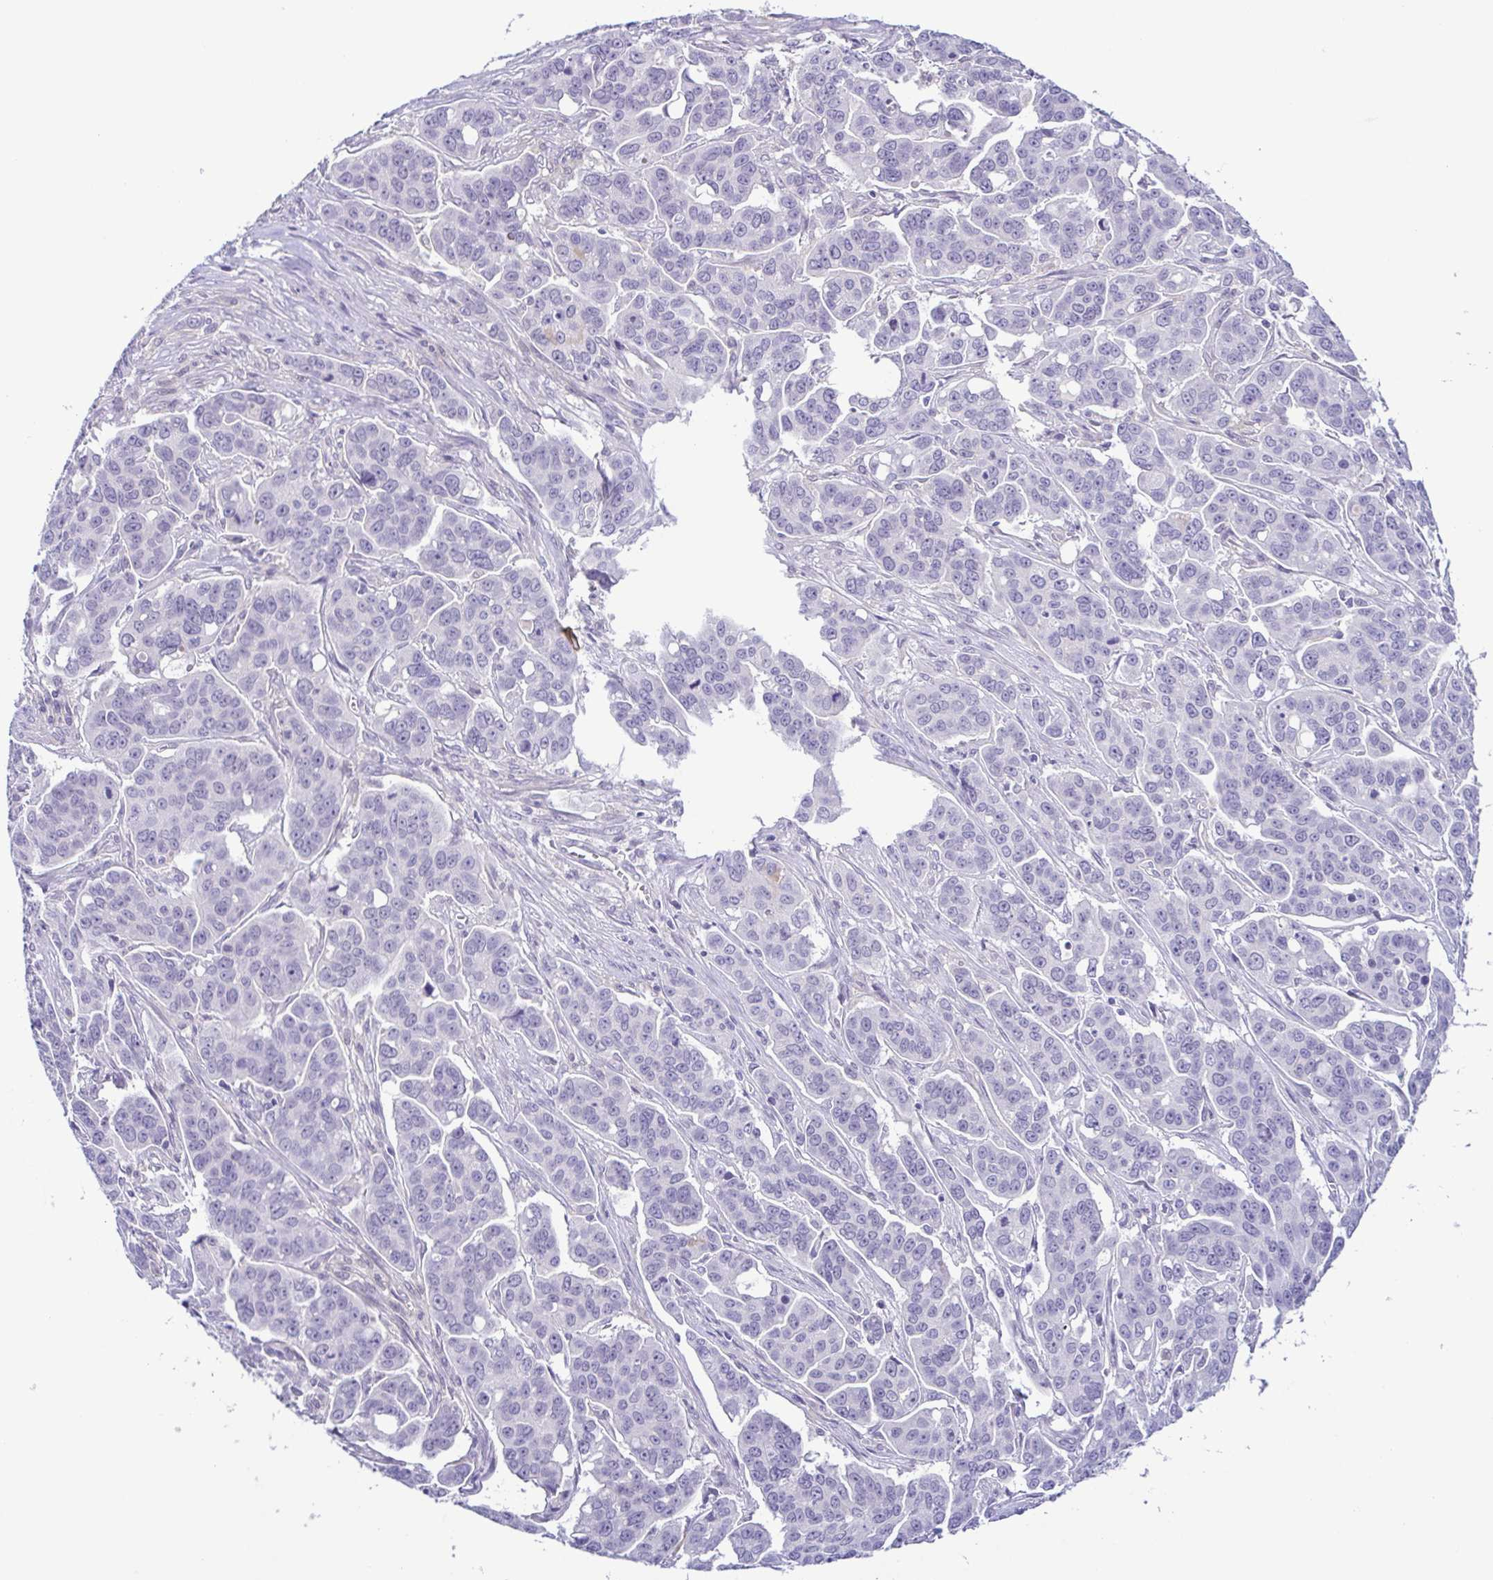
{"staining": {"intensity": "negative", "quantity": "none", "location": "none"}, "tissue": "ovarian cancer", "cell_type": "Tumor cells", "image_type": "cancer", "snomed": [{"axis": "morphology", "description": "Carcinoma, endometroid"}, {"axis": "topography", "description": "Ovary"}], "caption": "An immunohistochemistry histopathology image of endometroid carcinoma (ovarian) is shown. There is no staining in tumor cells of endometroid carcinoma (ovarian).", "gene": "TERT", "patient": {"sex": "female", "age": 78}}